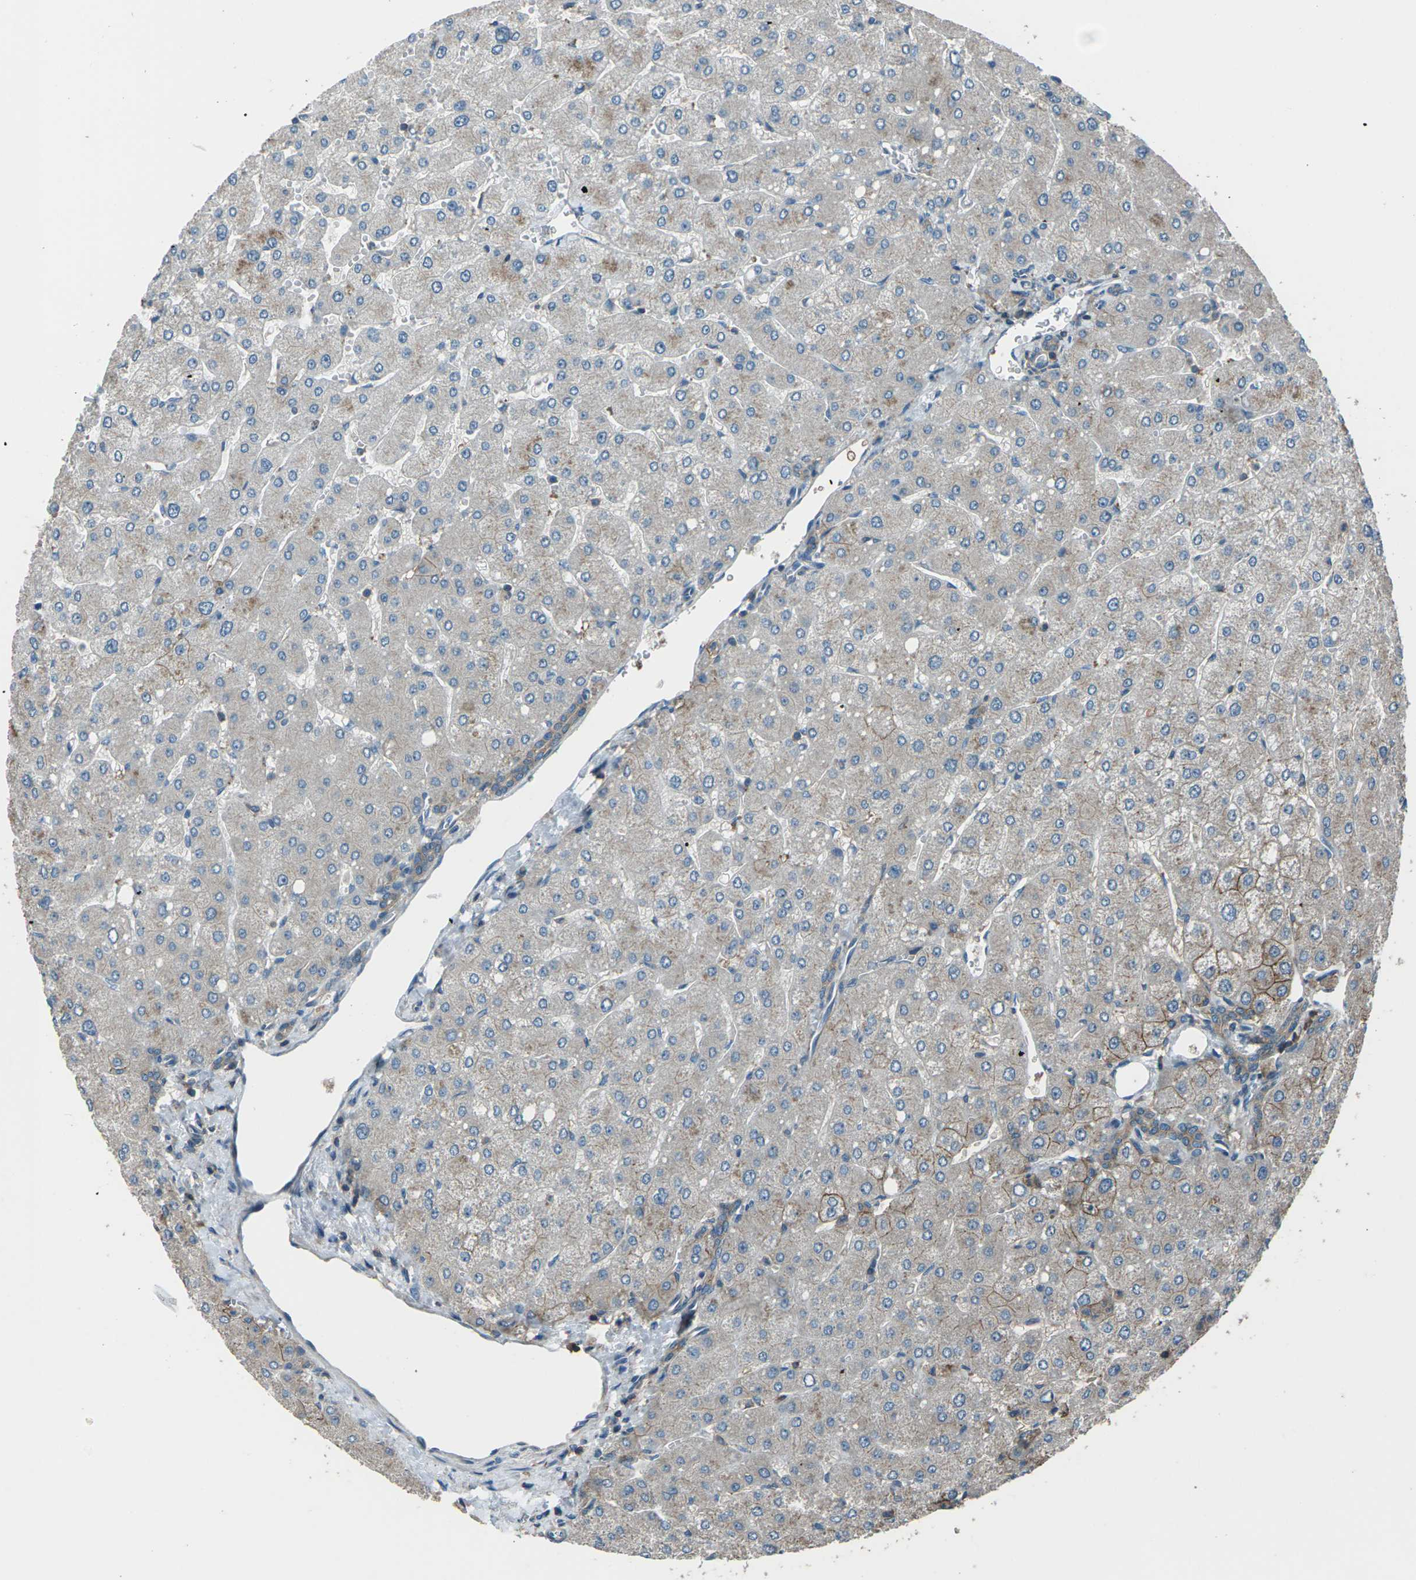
{"staining": {"intensity": "weak", "quantity": ">75%", "location": "cytoplasmic/membranous"}, "tissue": "liver", "cell_type": "Cholangiocytes", "image_type": "normal", "snomed": [{"axis": "morphology", "description": "Normal tissue, NOS"}, {"axis": "topography", "description": "Liver"}], "caption": "IHC (DAB (3,3'-diaminobenzidine)) staining of normal human liver exhibits weak cytoplasmic/membranous protein staining in approximately >75% of cholangiocytes.", "gene": "CMTM4", "patient": {"sex": "male", "age": 55}}